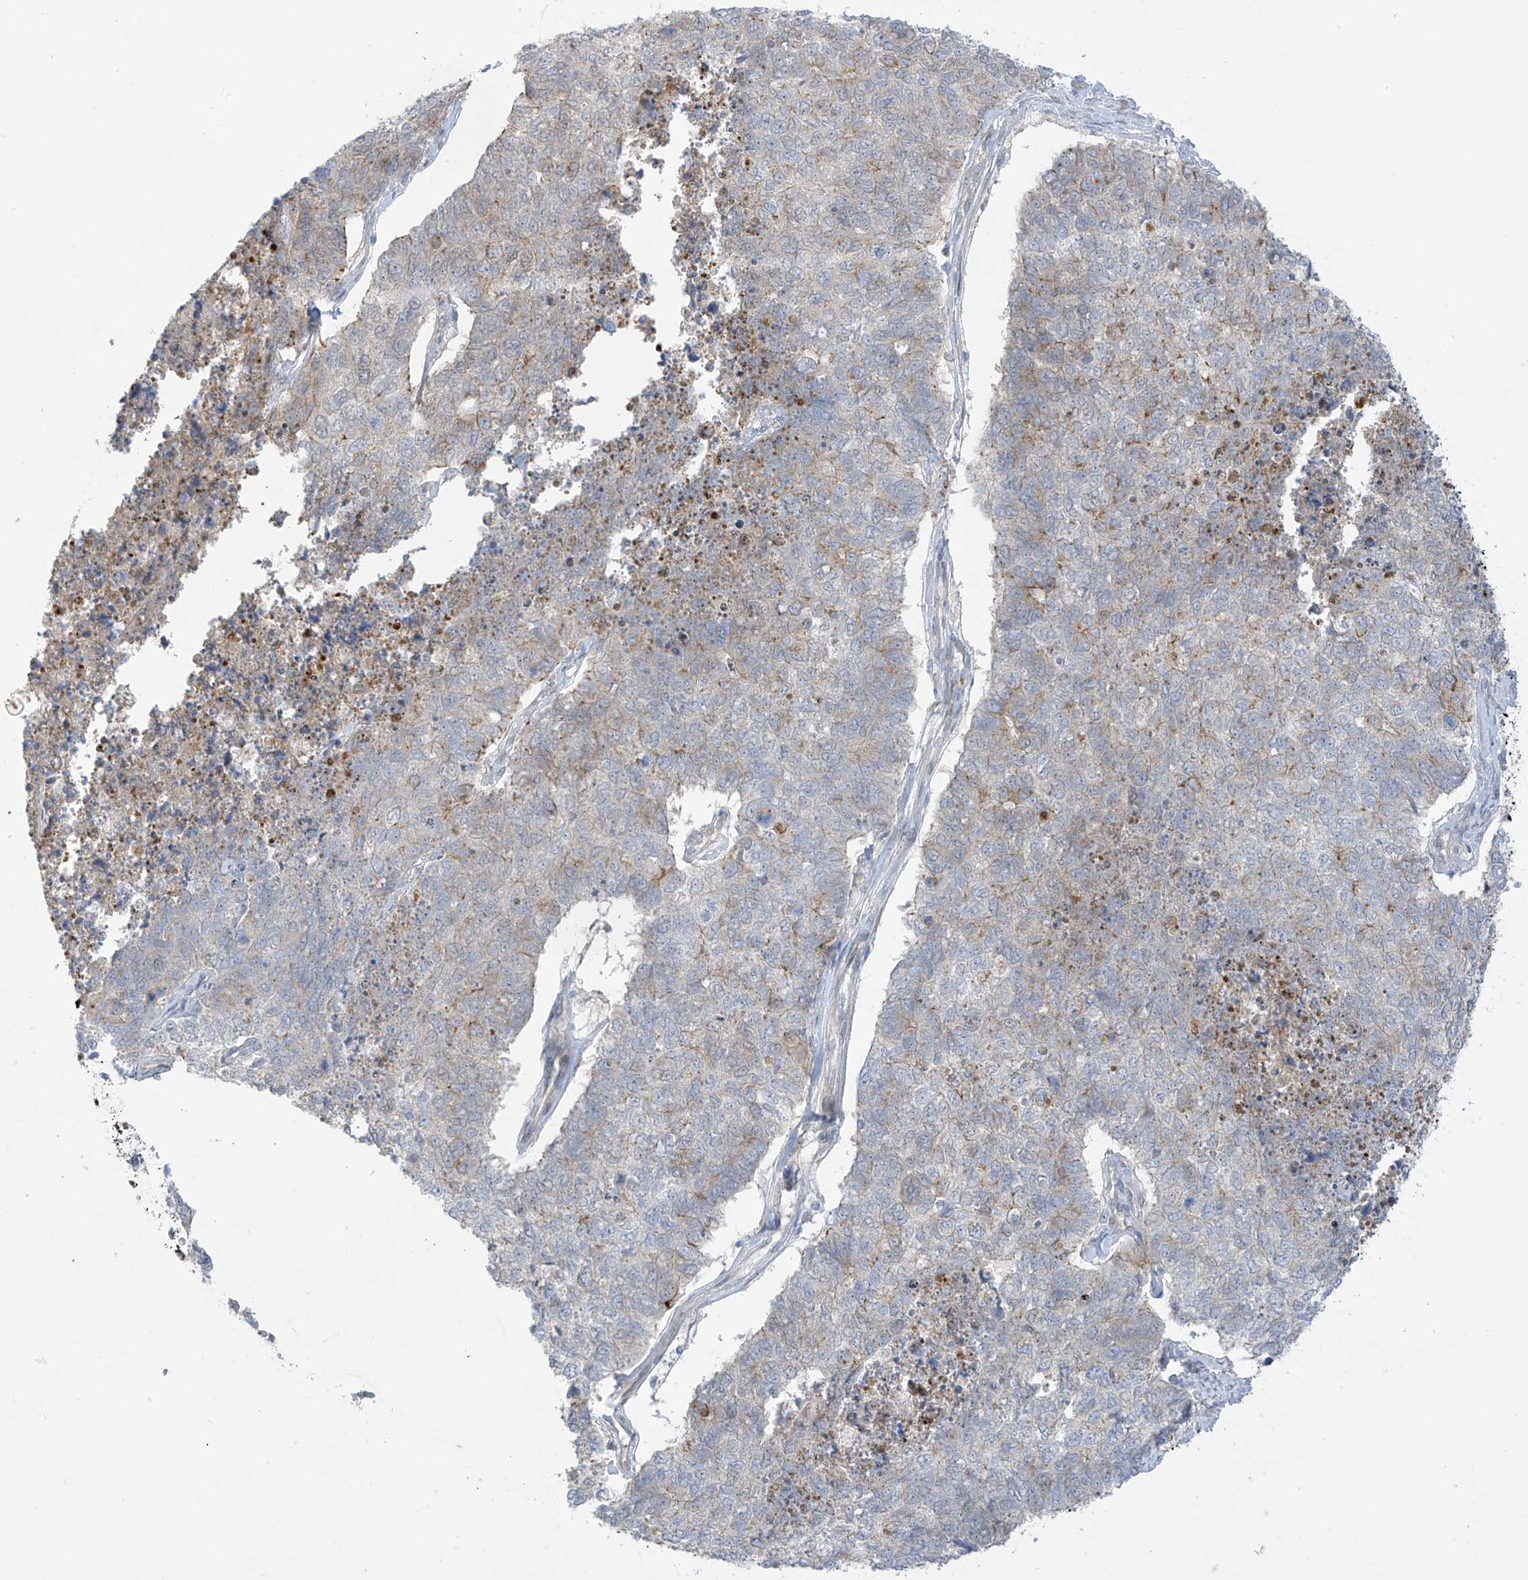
{"staining": {"intensity": "moderate", "quantity": "<25%", "location": "cytoplasmic/membranous"}, "tissue": "cervical cancer", "cell_type": "Tumor cells", "image_type": "cancer", "snomed": [{"axis": "morphology", "description": "Squamous cell carcinoma, NOS"}, {"axis": "topography", "description": "Cervix"}], "caption": "Immunohistochemistry of cervical squamous cell carcinoma exhibits low levels of moderate cytoplasmic/membranous expression in approximately <25% of tumor cells.", "gene": "EIPR1", "patient": {"sex": "female", "age": 63}}